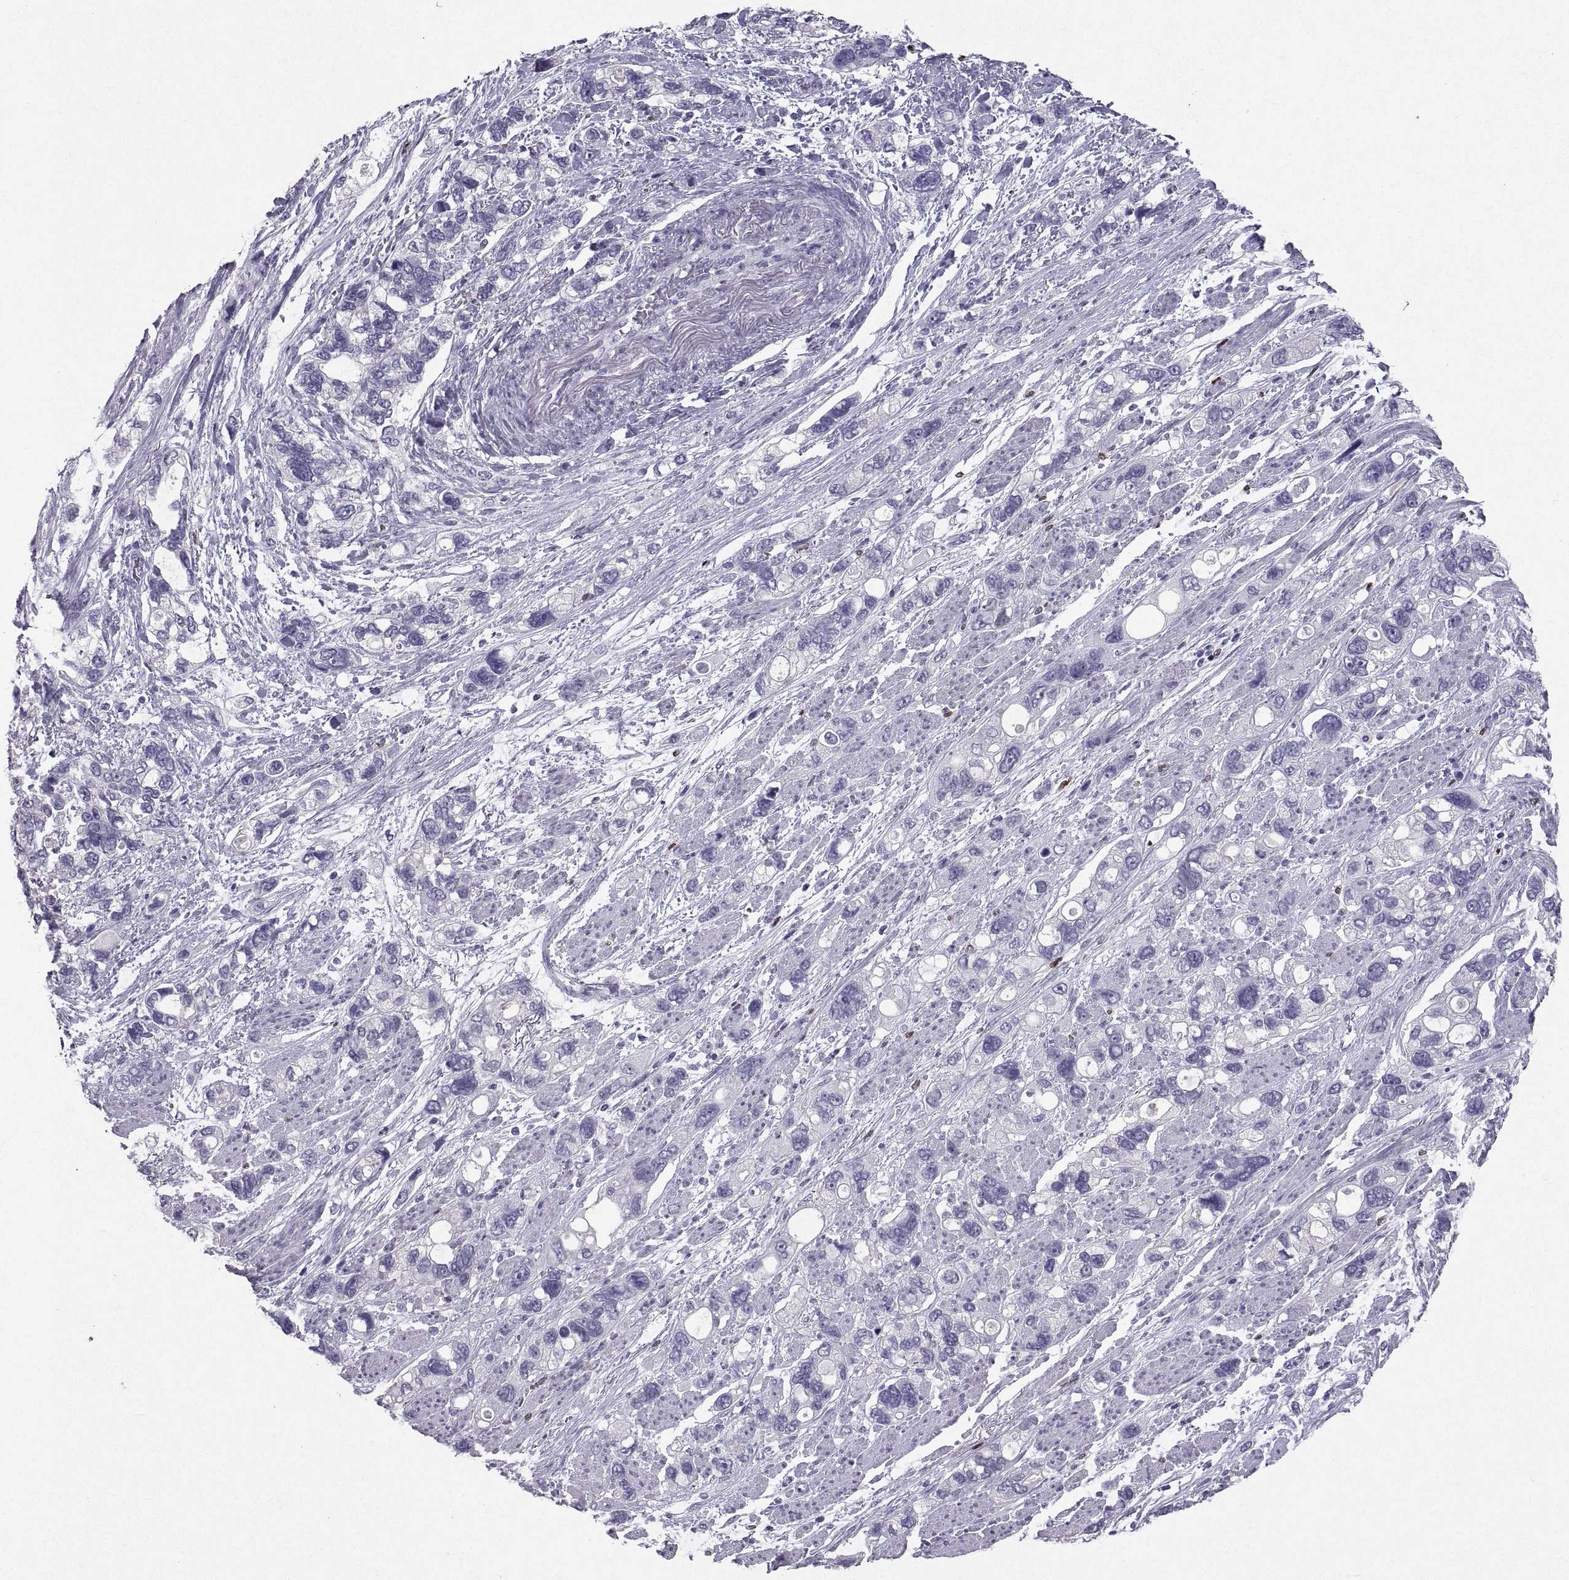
{"staining": {"intensity": "negative", "quantity": "none", "location": "none"}, "tissue": "stomach cancer", "cell_type": "Tumor cells", "image_type": "cancer", "snomed": [{"axis": "morphology", "description": "Adenocarcinoma, NOS"}, {"axis": "topography", "description": "Stomach, upper"}], "caption": "Tumor cells show no significant staining in adenocarcinoma (stomach). (DAB immunohistochemistry (IHC) visualized using brightfield microscopy, high magnification).", "gene": "SOX21", "patient": {"sex": "female", "age": 81}}